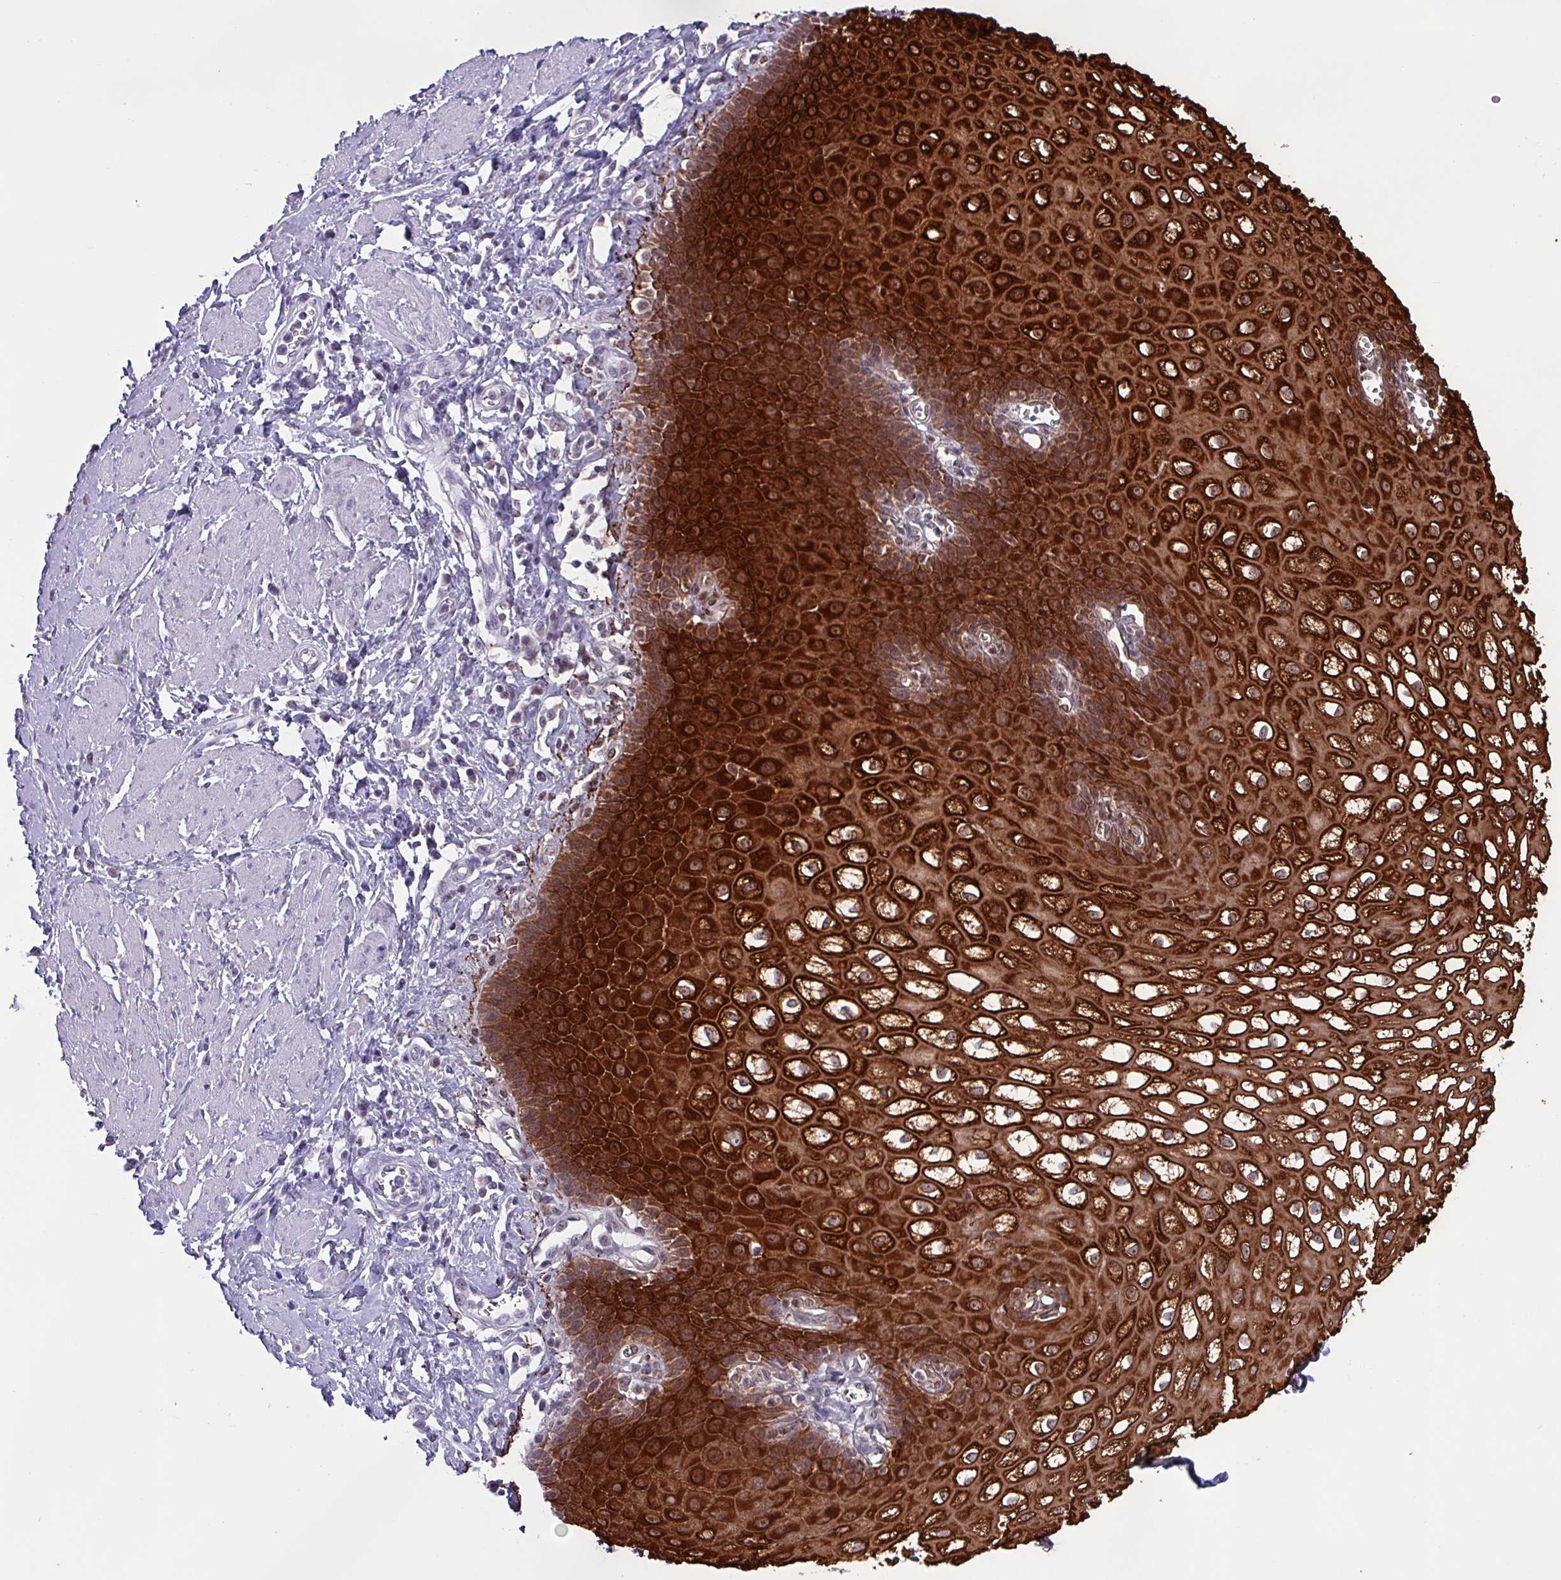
{"staining": {"intensity": "strong", "quantity": ">75%", "location": "cytoplasmic/membranous"}, "tissue": "esophagus", "cell_type": "Squamous epithelial cells", "image_type": "normal", "snomed": [{"axis": "morphology", "description": "Normal tissue, NOS"}, {"axis": "topography", "description": "Esophagus"}], "caption": "The image displays immunohistochemical staining of unremarkable esophagus. There is strong cytoplasmic/membranous expression is present in approximately >75% of squamous epithelial cells.", "gene": "KRT6A", "patient": {"sex": "male", "age": 67}}